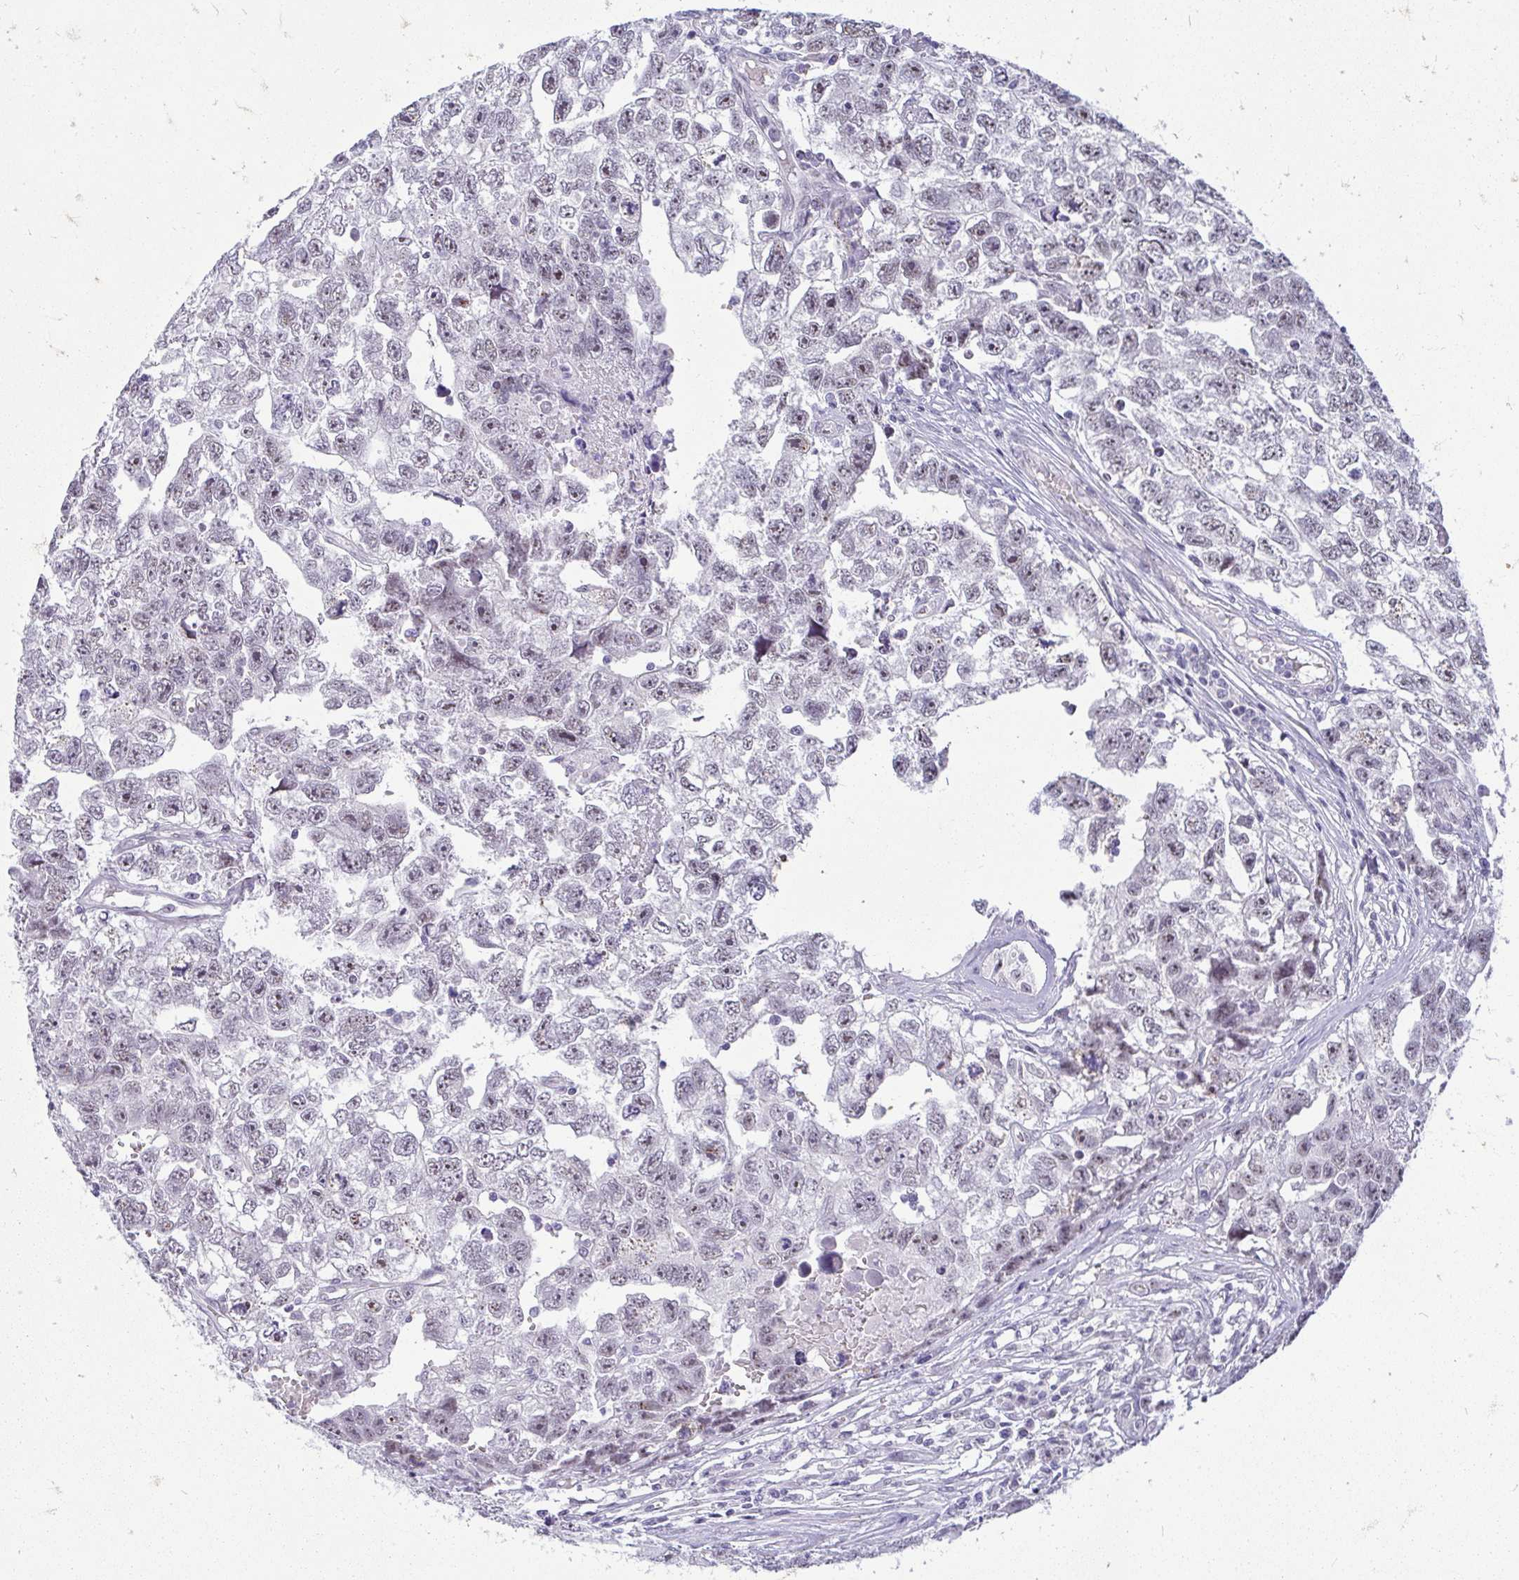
{"staining": {"intensity": "weak", "quantity": "<25%", "location": "nuclear"}, "tissue": "testis cancer", "cell_type": "Tumor cells", "image_type": "cancer", "snomed": [{"axis": "morphology", "description": "Carcinoma, Embryonal, NOS"}, {"axis": "topography", "description": "Testis"}], "caption": "The micrograph reveals no significant expression in tumor cells of testis cancer.", "gene": "TEX33", "patient": {"sex": "male", "age": 22}}